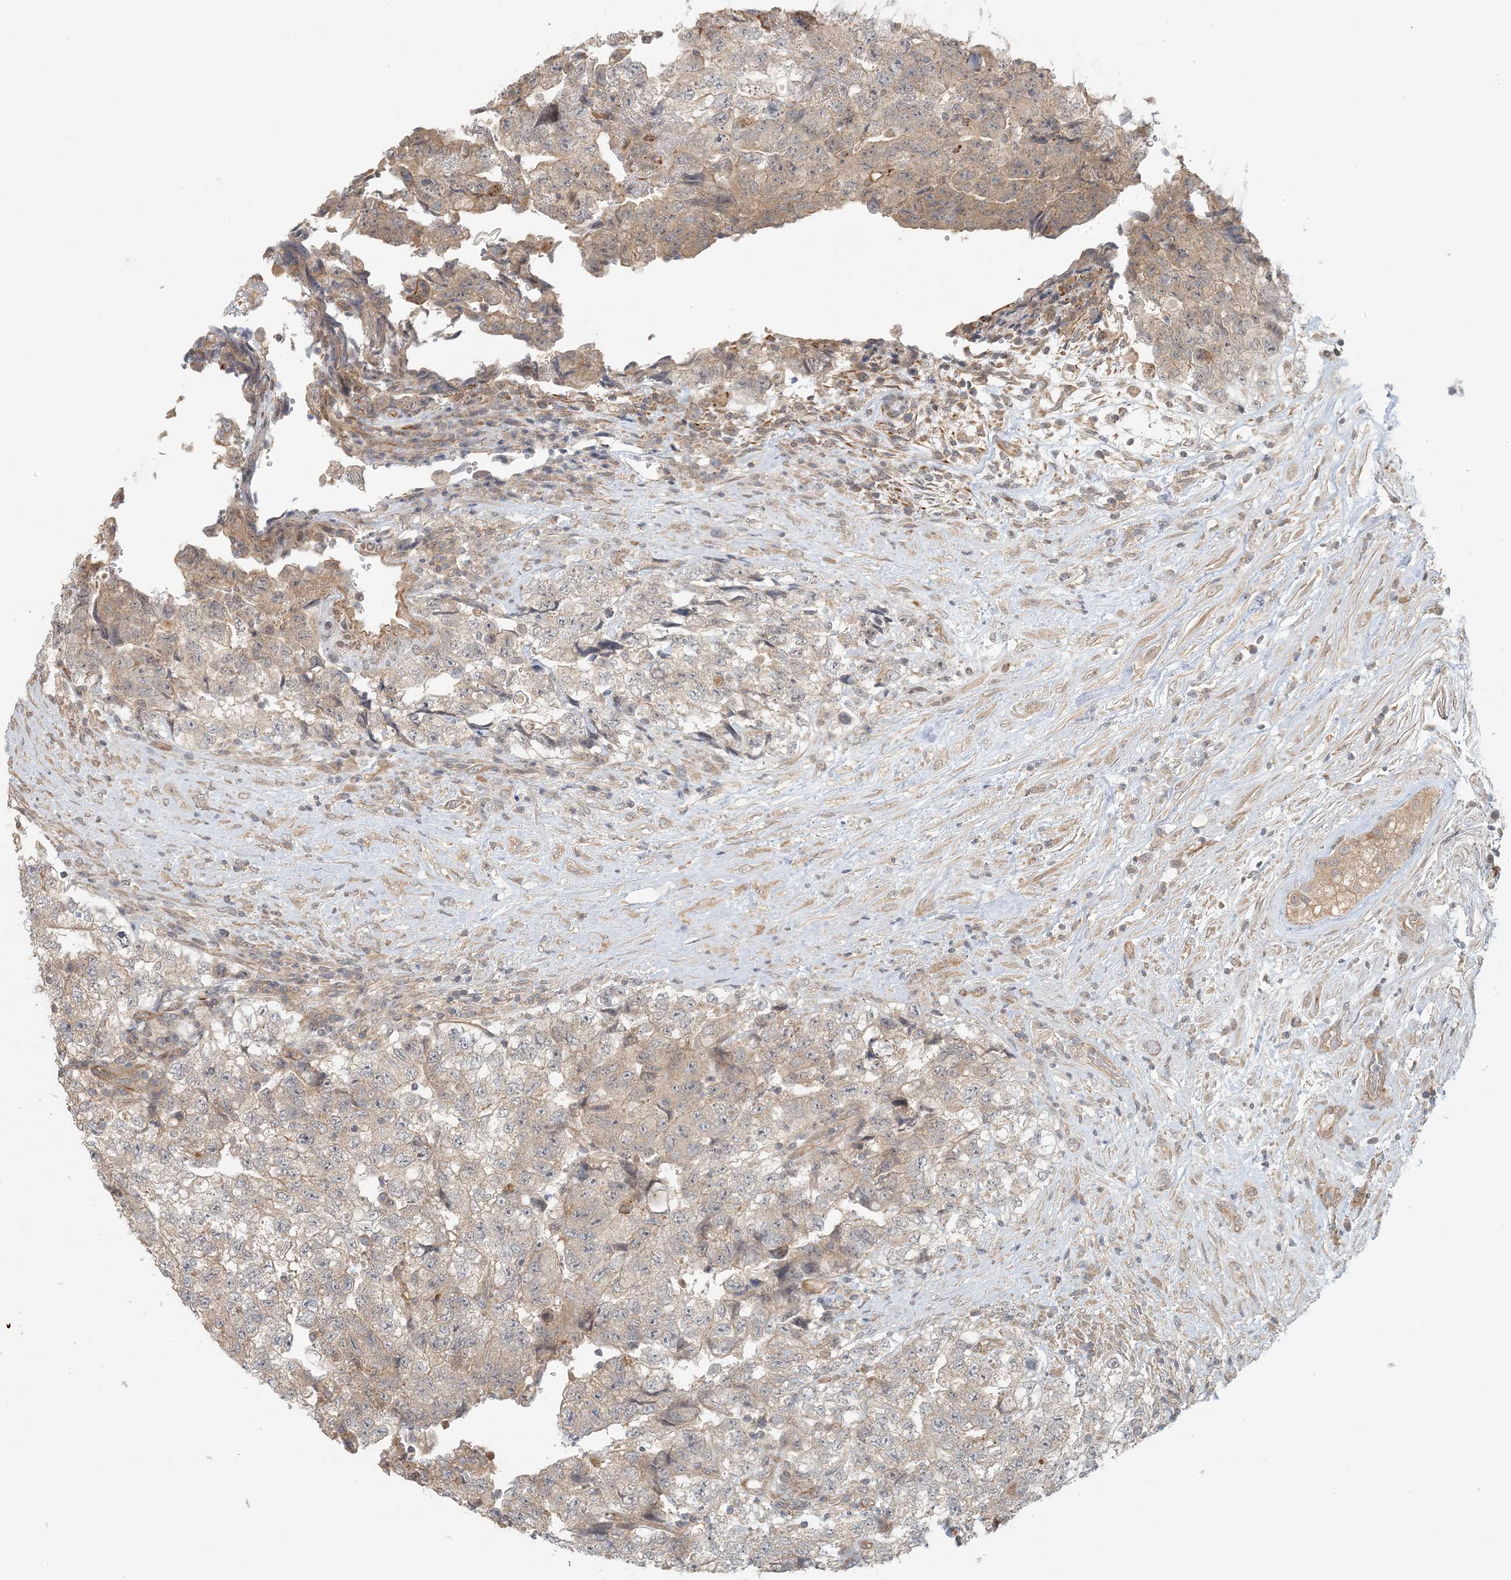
{"staining": {"intensity": "weak", "quantity": "25%-75%", "location": "cytoplasmic/membranous"}, "tissue": "testis cancer", "cell_type": "Tumor cells", "image_type": "cancer", "snomed": [{"axis": "morphology", "description": "Carcinoma, Embryonal, NOS"}, {"axis": "topography", "description": "Testis"}], "caption": "This image reveals immunohistochemistry staining of testis cancer, with low weak cytoplasmic/membranous expression in approximately 25%-75% of tumor cells.", "gene": "OBI1", "patient": {"sex": "male", "age": 36}}